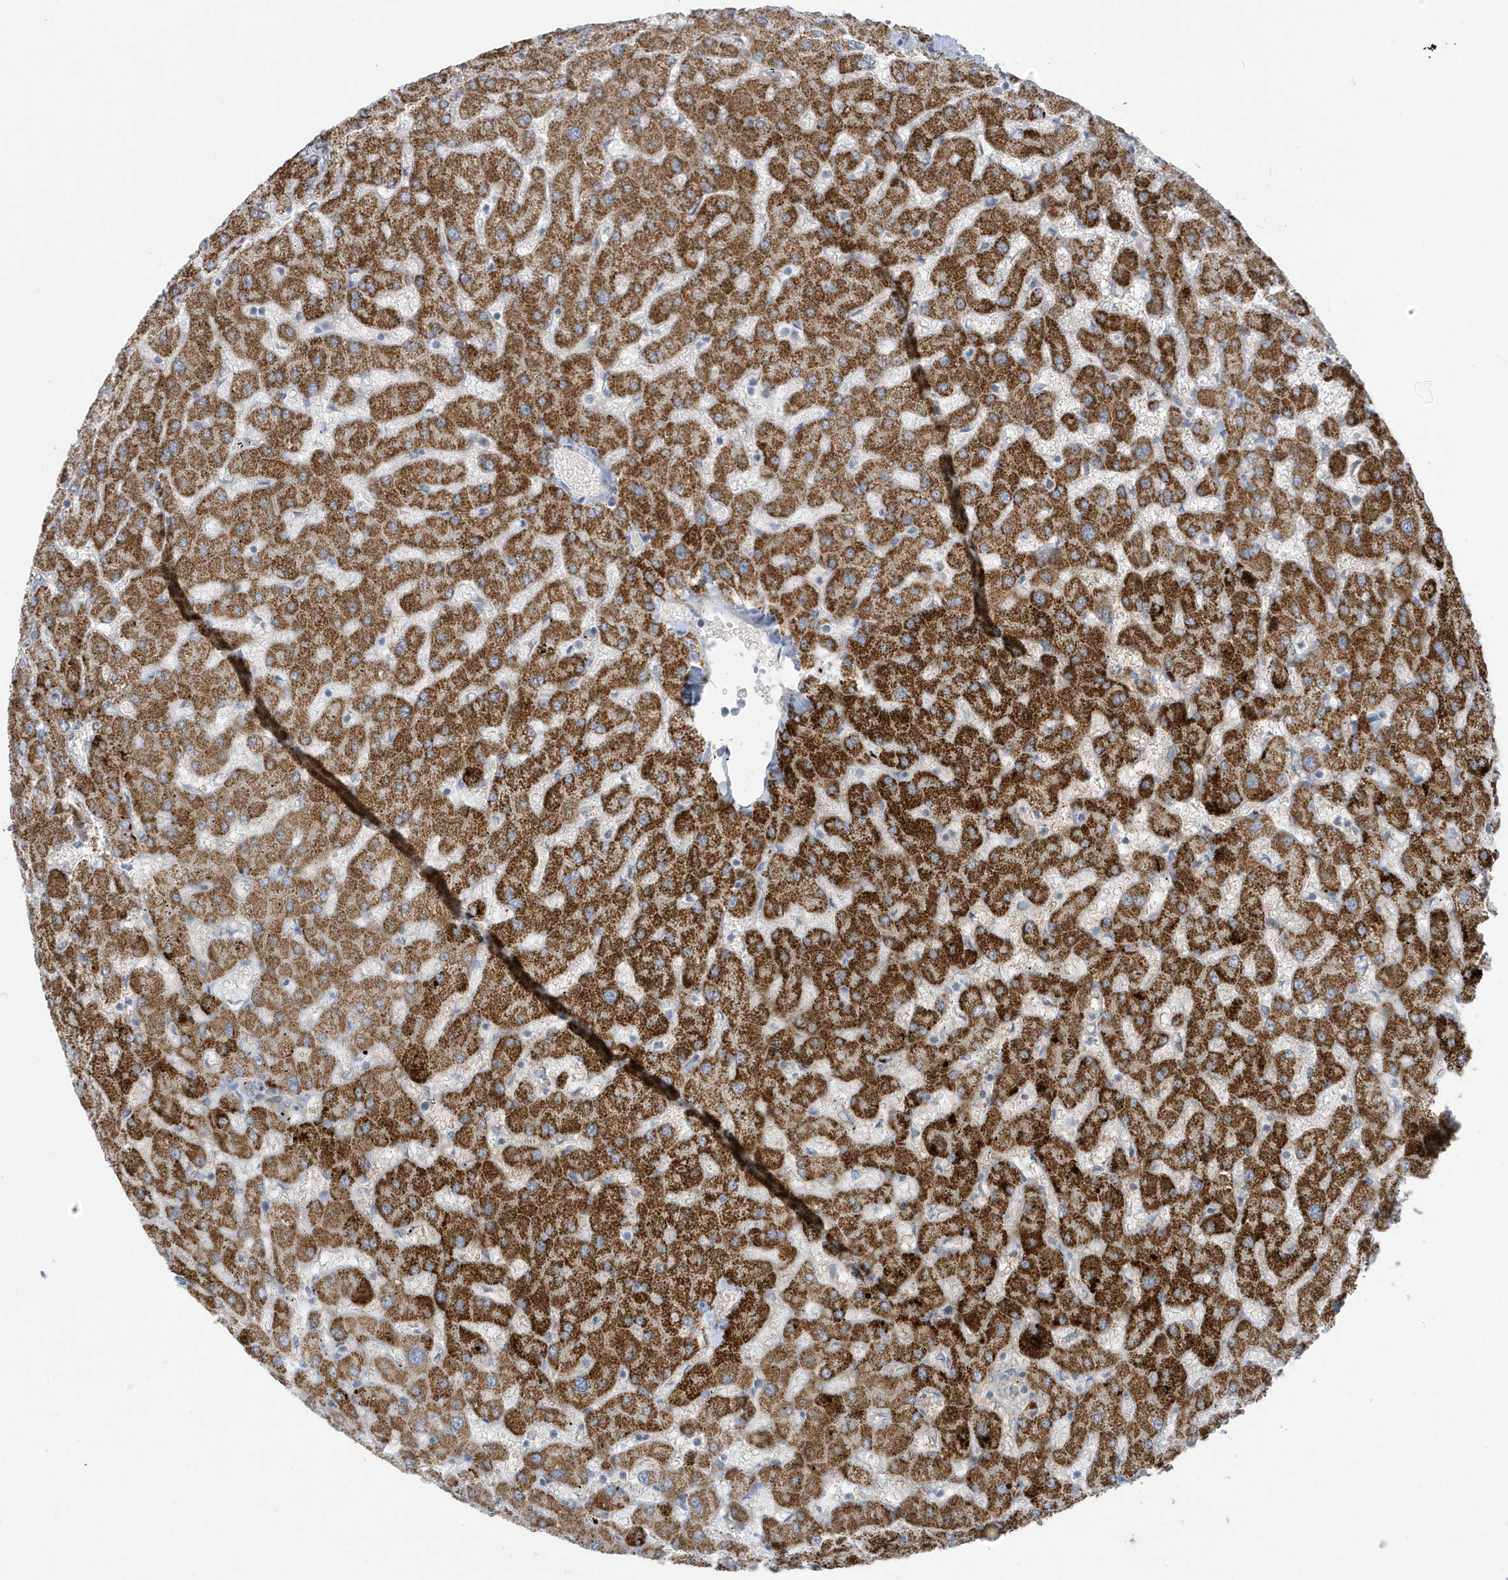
{"staining": {"intensity": "weak", "quantity": ">75%", "location": "cytoplasmic/membranous"}, "tissue": "liver", "cell_type": "Cholangiocytes", "image_type": "normal", "snomed": [{"axis": "morphology", "description": "Normal tissue, NOS"}, {"axis": "topography", "description": "Liver"}], "caption": "The micrograph demonstrates a brown stain indicating the presence of a protein in the cytoplasmic/membranous of cholangiocytes in liver. (Brightfield microscopy of DAB IHC at high magnification).", "gene": "ATP13A5", "patient": {"sex": "female", "age": 63}}